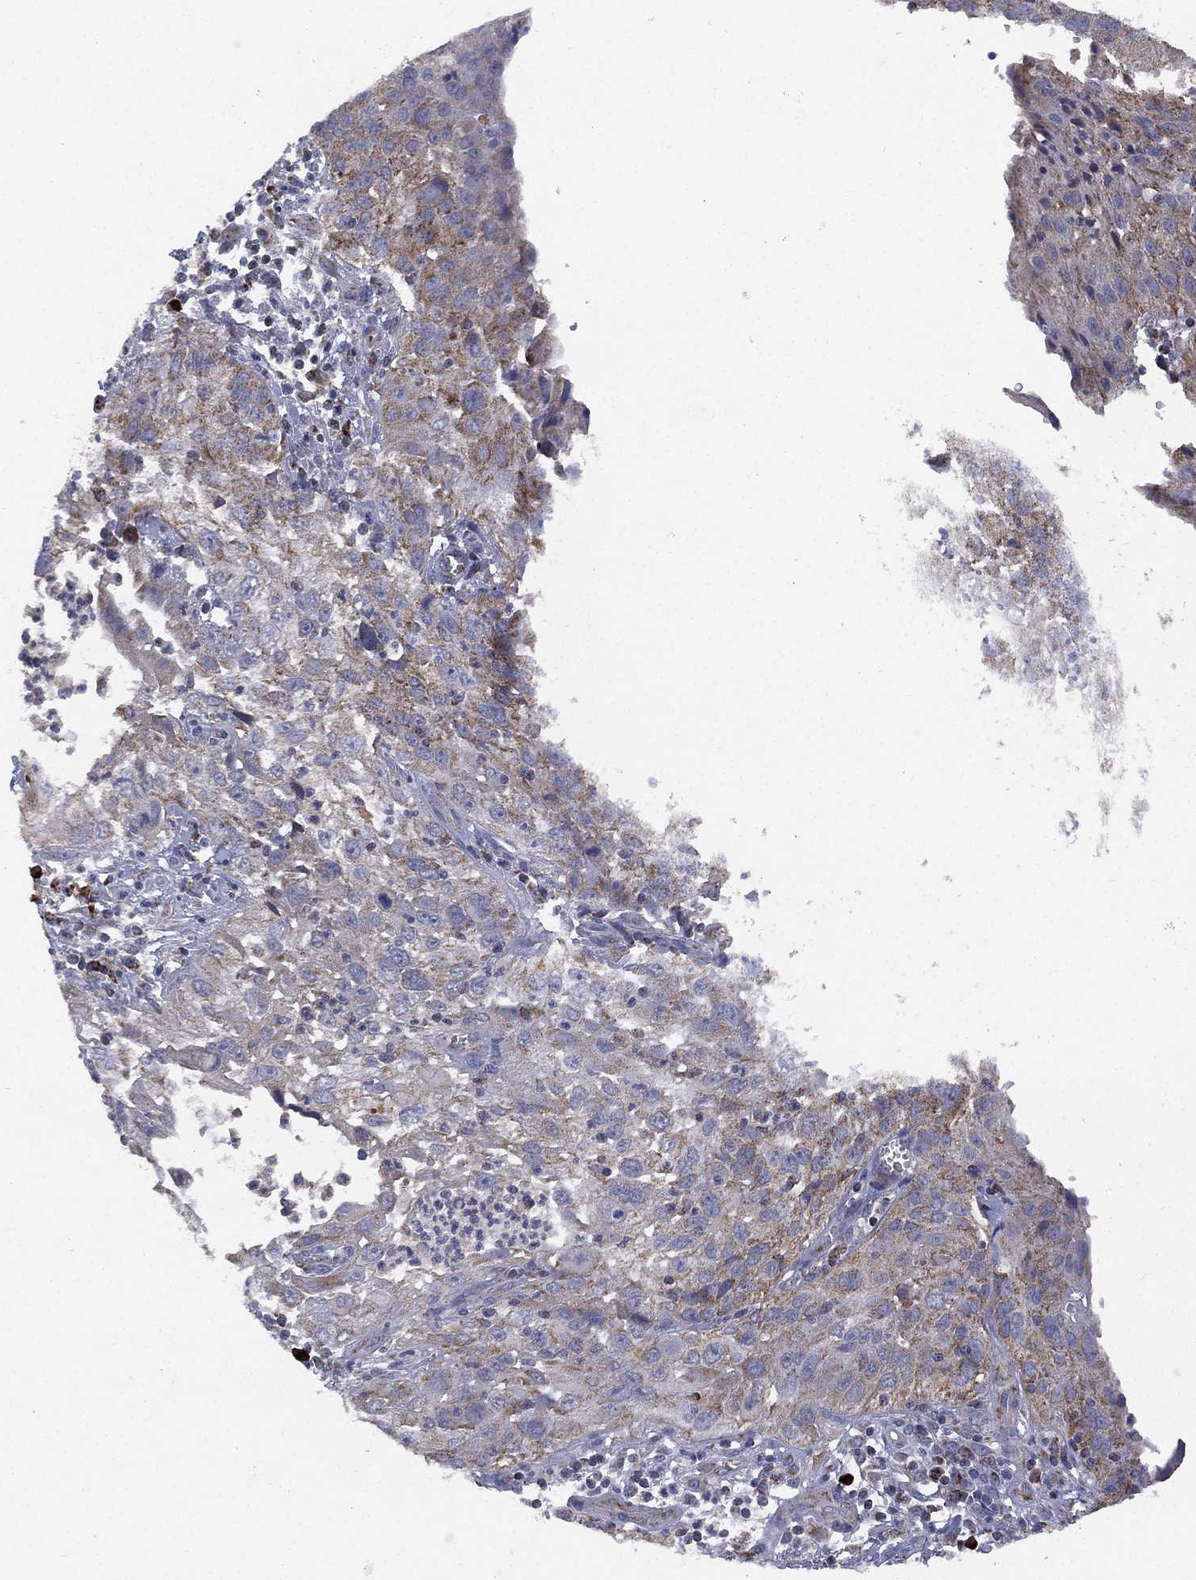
{"staining": {"intensity": "moderate", "quantity": "25%-75%", "location": "cytoplasmic/membranous"}, "tissue": "cervical cancer", "cell_type": "Tumor cells", "image_type": "cancer", "snomed": [{"axis": "morphology", "description": "Squamous cell carcinoma, NOS"}, {"axis": "topography", "description": "Cervix"}], "caption": "A brown stain labels moderate cytoplasmic/membranous staining of a protein in cervical cancer (squamous cell carcinoma) tumor cells. The protein is stained brown, and the nuclei are stained in blue (DAB IHC with brightfield microscopy, high magnification).", "gene": "PPP2R5A", "patient": {"sex": "female", "age": 32}}